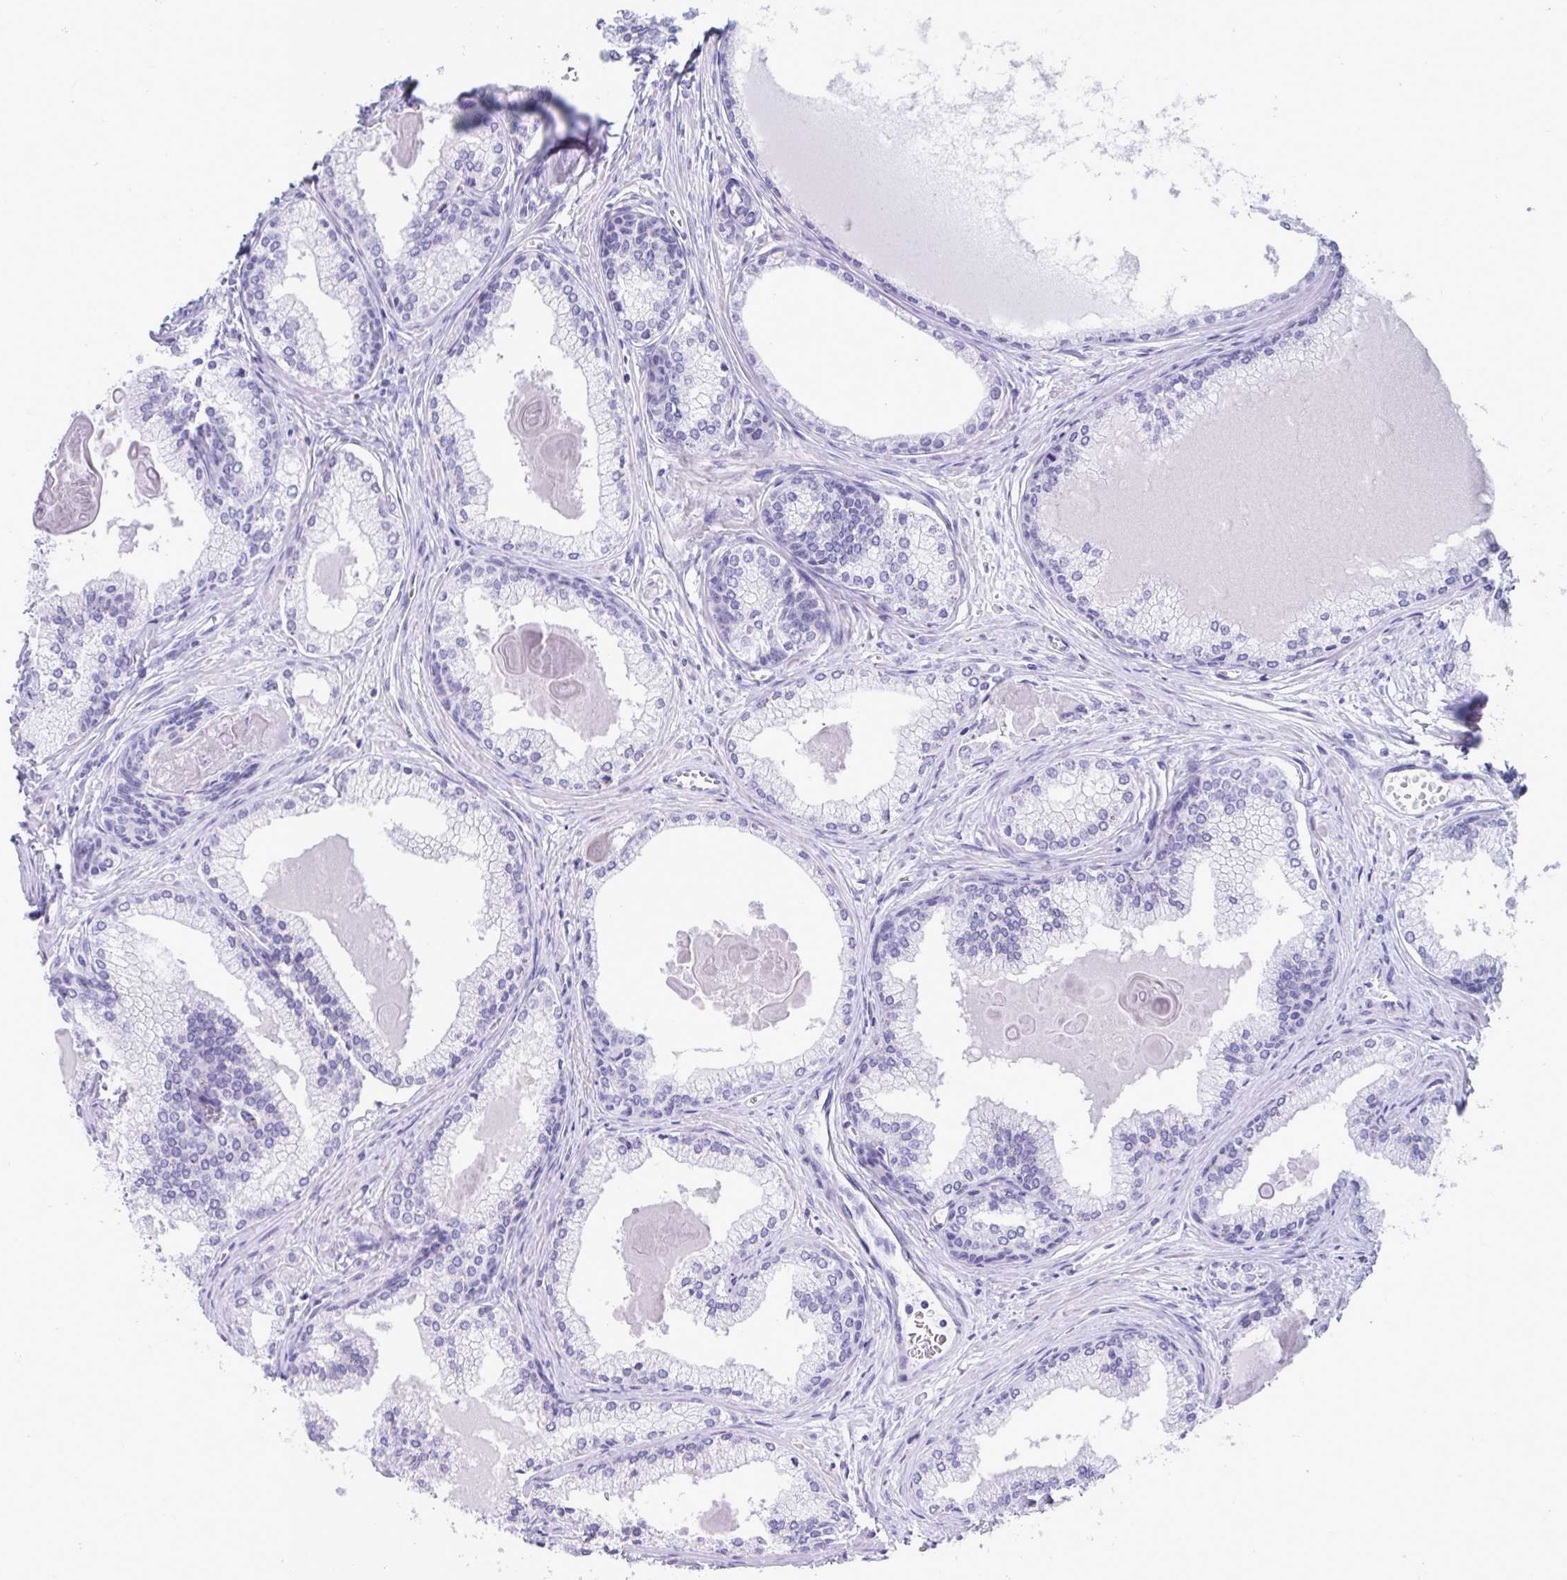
{"staining": {"intensity": "negative", "quantity": "none", "location": "none"}, "tissue": "prostate cancer", "cell_type": "Tumor cells", "image_type": "cancer", "snomed": [{"axis": "morphology", "description": "Adenocarcinoma, High grade"}, {"axis": "topography", "description": "Prostate"}], "caption": "IHC histopathology image of neoplastic tissue: human high-grade adenocarcinoma (prostate) stained with DAB (3,3'-diaminobenzidine) displays no significant protein expression in tumor cells.", "gene": "TTC30B", "patient": {"sex": "male", "age": 68}}